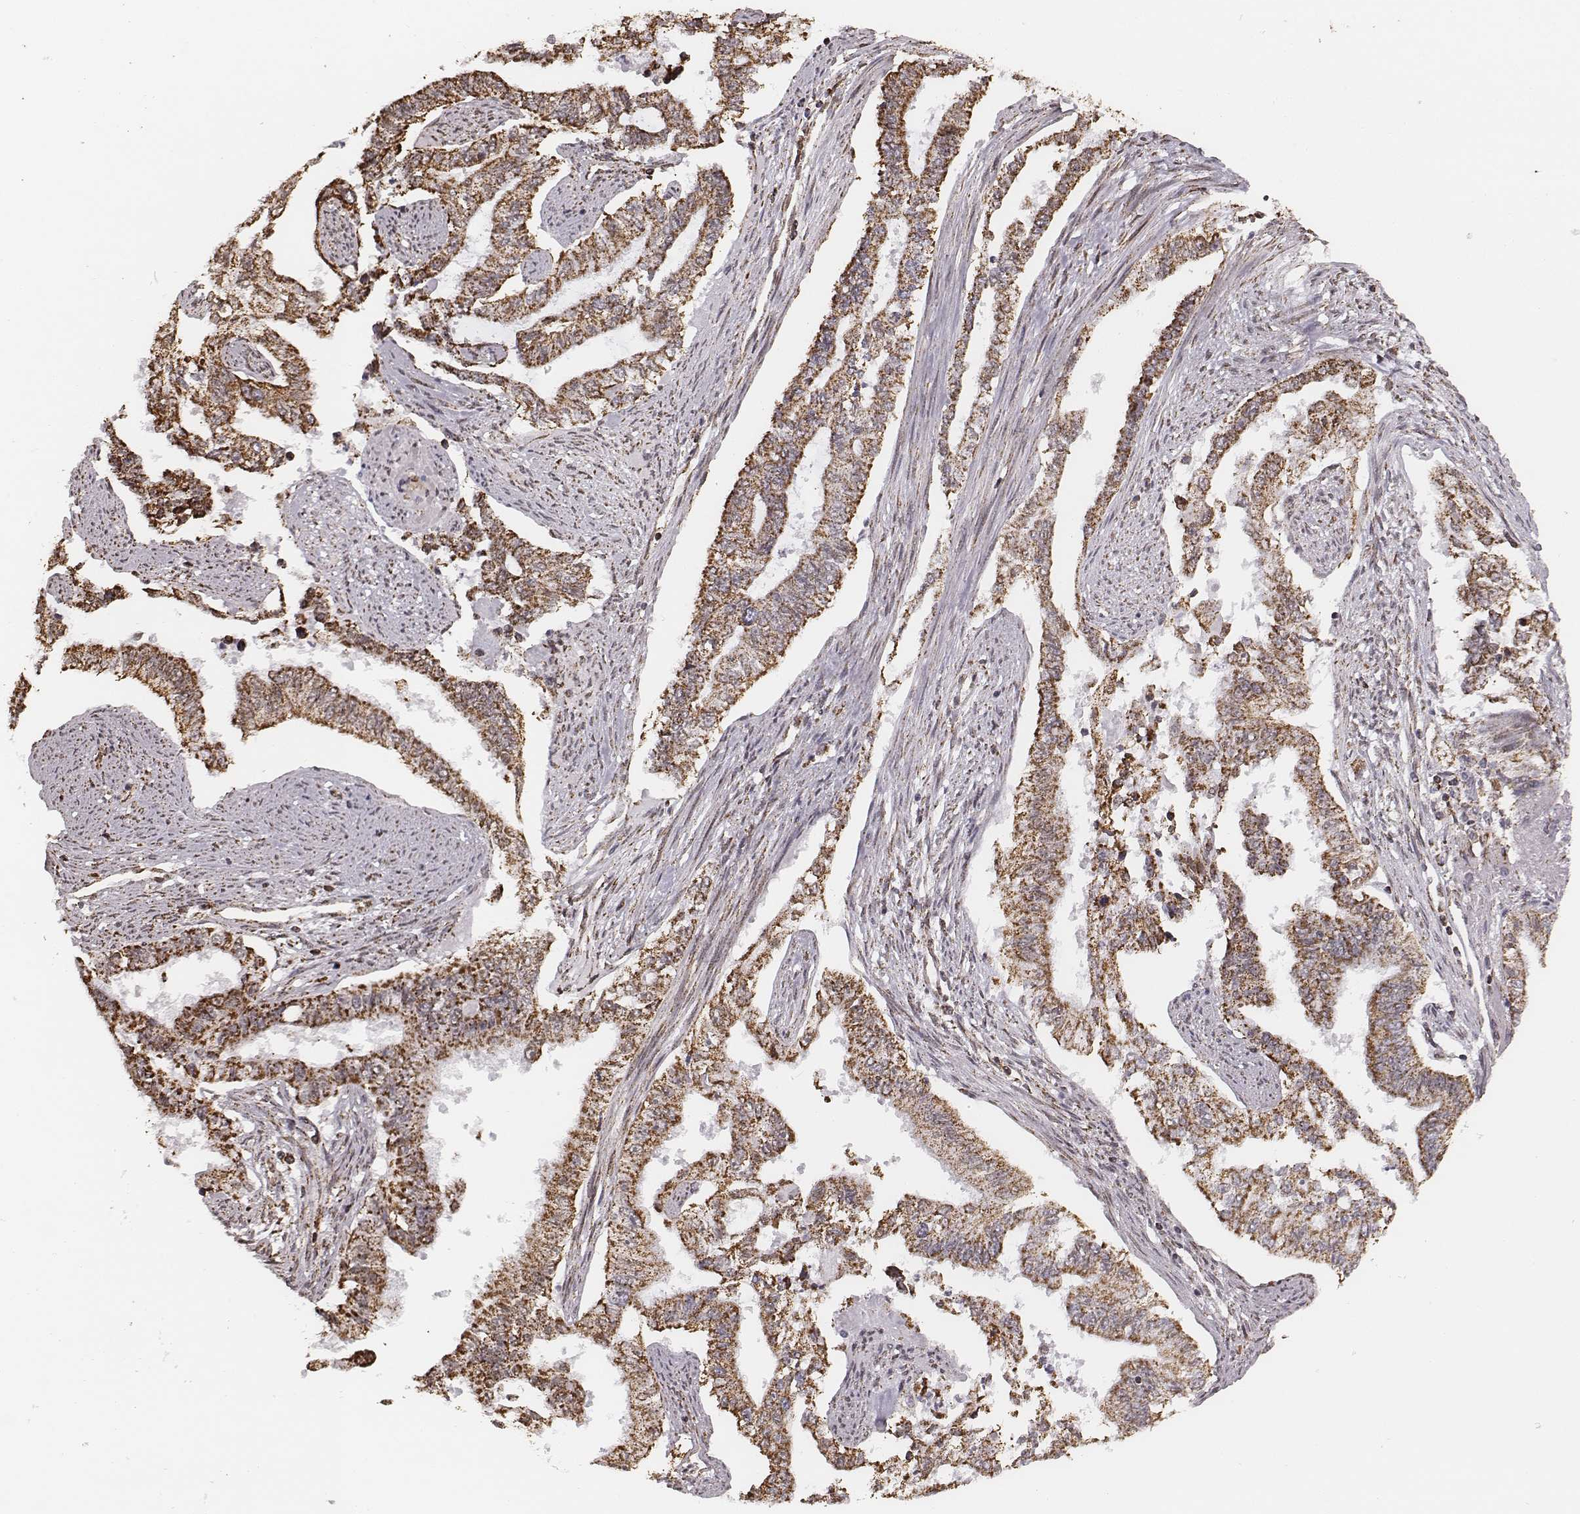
{"staining": {"intensity": "moderate", "quantity": ">75%", "location": "cytoplasmic/membranous"}, "tissue": "endometrial cancer", "cell_type": "Tumor cells", "image_type": "cancer", "snomed": [{"axis": "morphology", "description": "Adenocarcinoma, NOS"}, {"axis": "topography", "description": "Uterus"}], "caption": "A photomicrograph of human endometrial cancer stained for a protein reveals moderate cytoplasmic/membranous brown staining in tumor cells.", "gene": "ACOT2", "patient": {"sex": "female", "age": 59}}